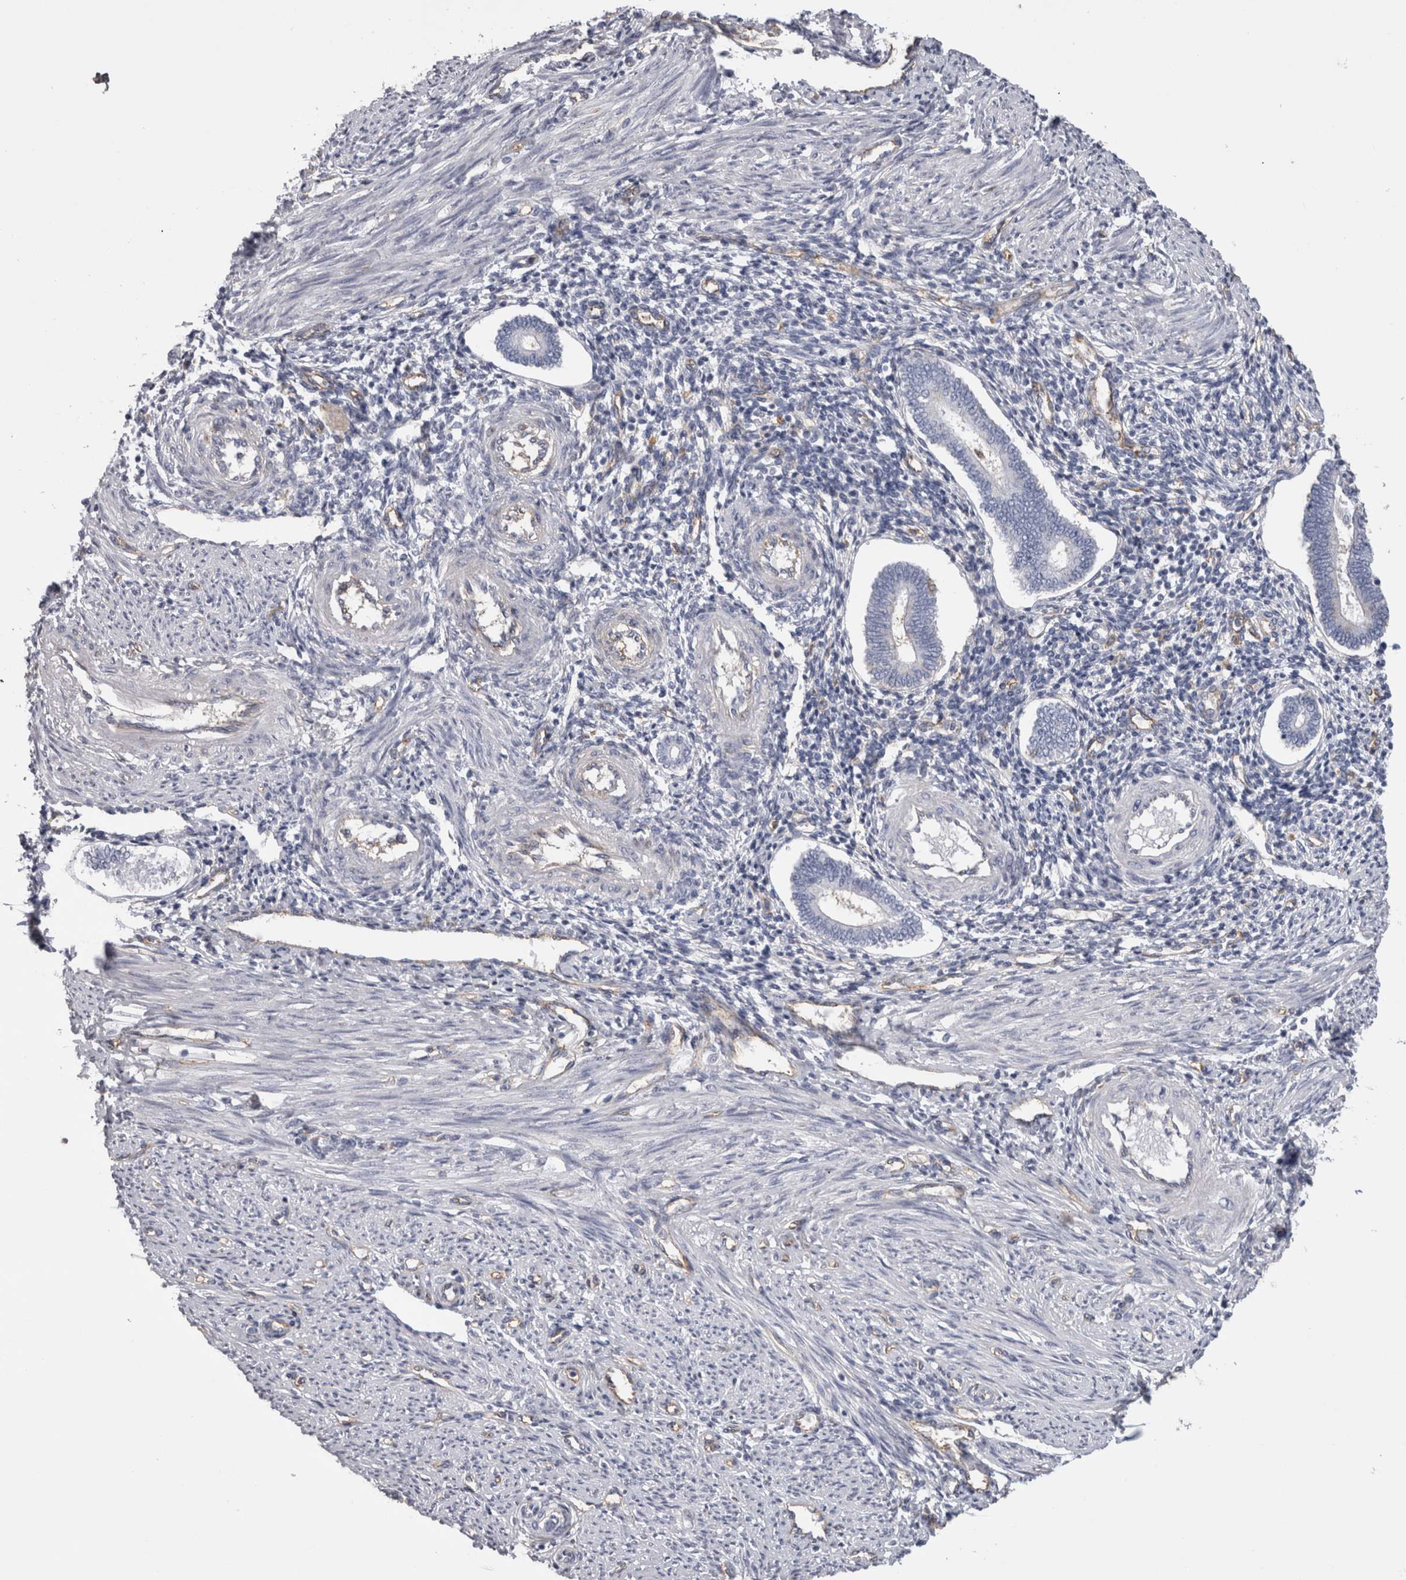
{"staining": {"intensity": "weak", "quantity": "25%-75%", "location": "cytoplasmic/membranous"}, "tissue": "endometrium", "cell_type": "Cells in endometrial stroma", "image_type": "normal", "snomed": [{"axis": "morphology", "description": "Normal tissue, NOS"}, {"axis": "topography", "description": "Endometrium"}], "caption": "The image displays staining of normal endometrium, revealing weak cytoplasmic/membranous protein expression (brown color) within cells in endometrial stroma. (DAB = brown stain, brightfield microscopy at high magnification).", "gene": "ATXN3L", "patient": {"sex": "female", "age": 42}}